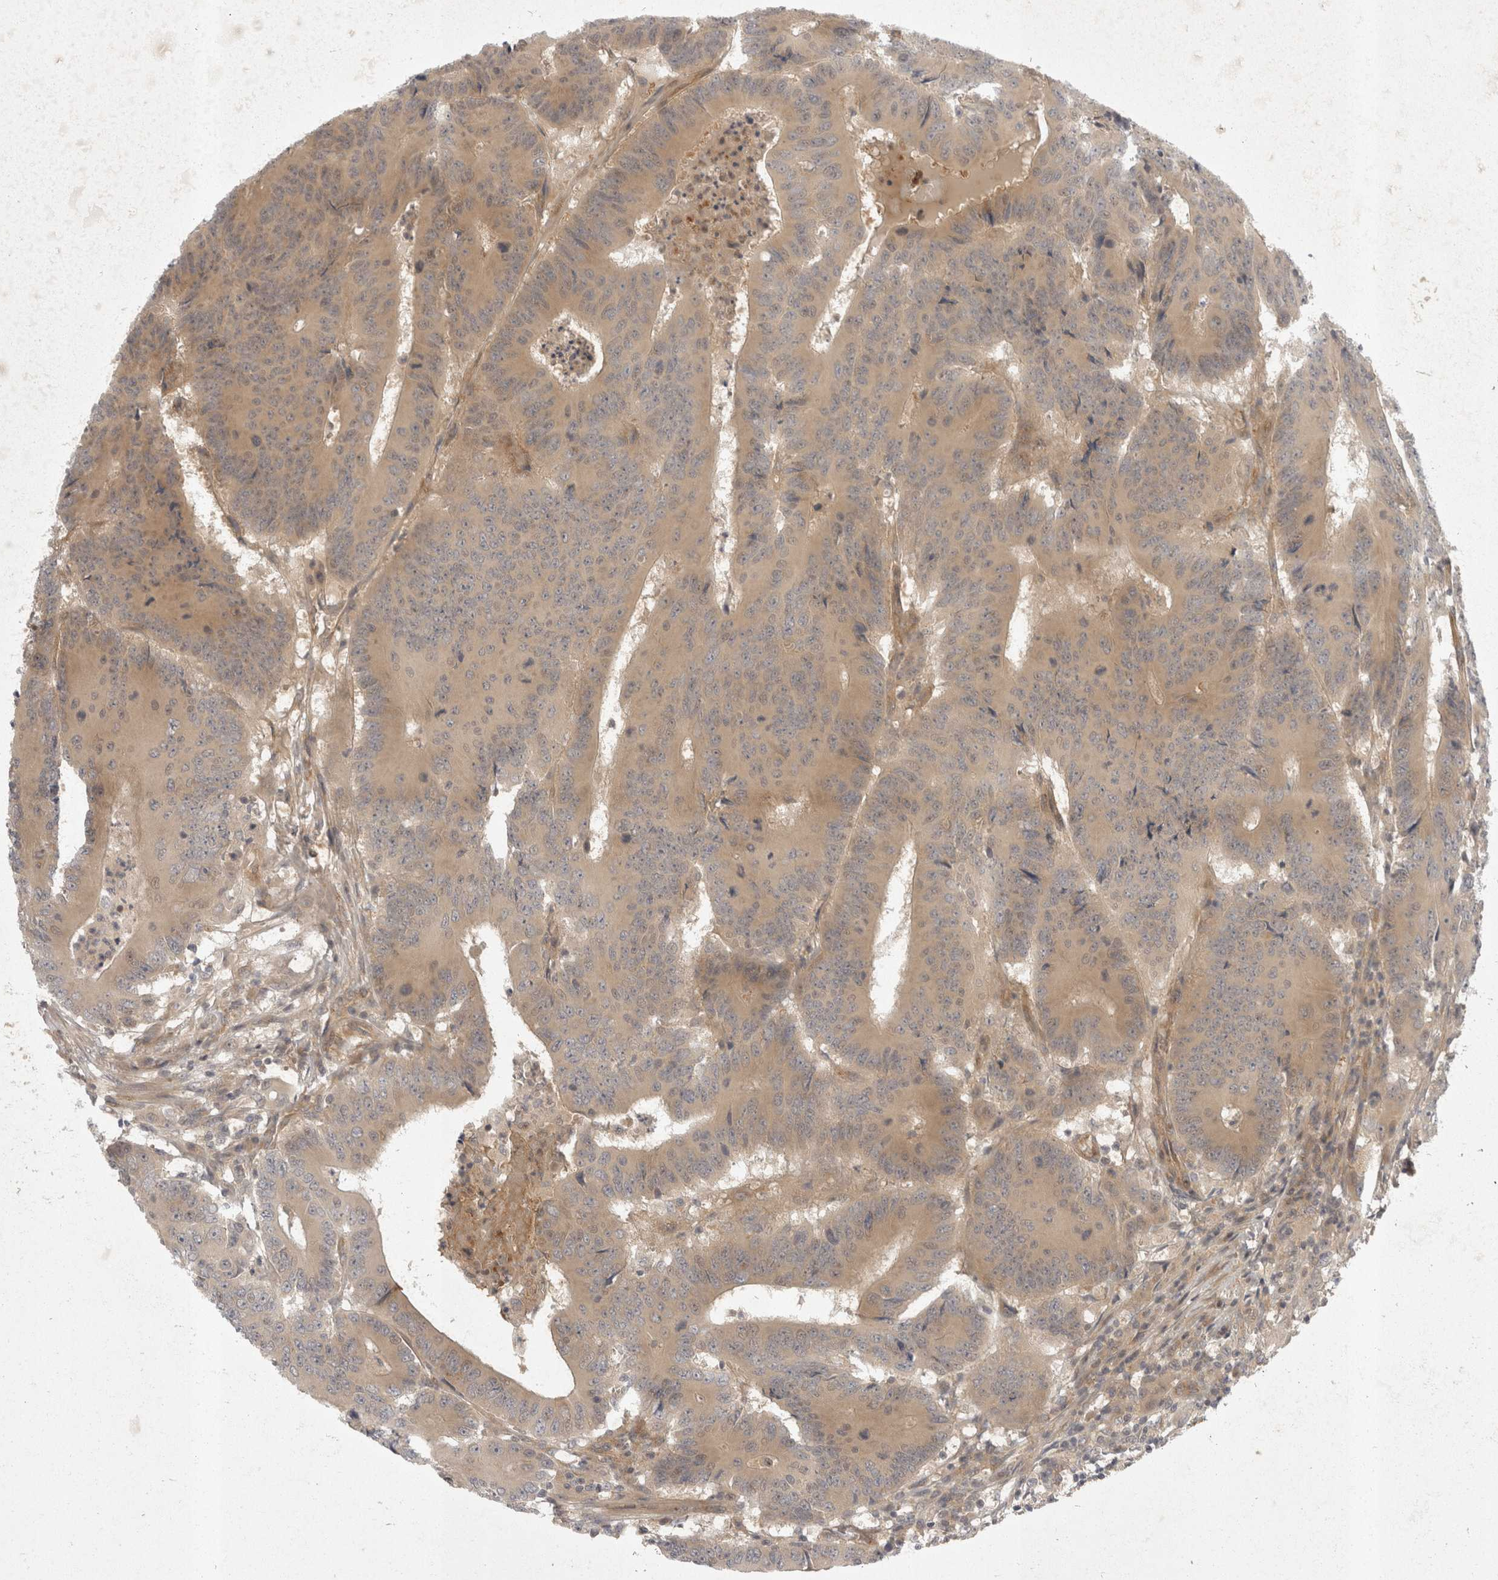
{"staining": {"intensity": "weak", "quantity": ">75%", "location": "cytoplasmic/membranous"}, "tissue": "colorectal cancer", "cell_type": "Tumor cells", "image_type": "cancer", "snomed": [{"axis": "morphology", "description": "Adenocarcinoma, NOS"}, {"axis": "topography", "description": "Colon"}], "caption": "This is an image of IHC staining of adenocarcinoma (colorectal), which shows weak expression in the cytoplasmic/membranous of tumor cells.", "gene": "EIF4G3", "patient": {"sex": "male", "age": 83}}